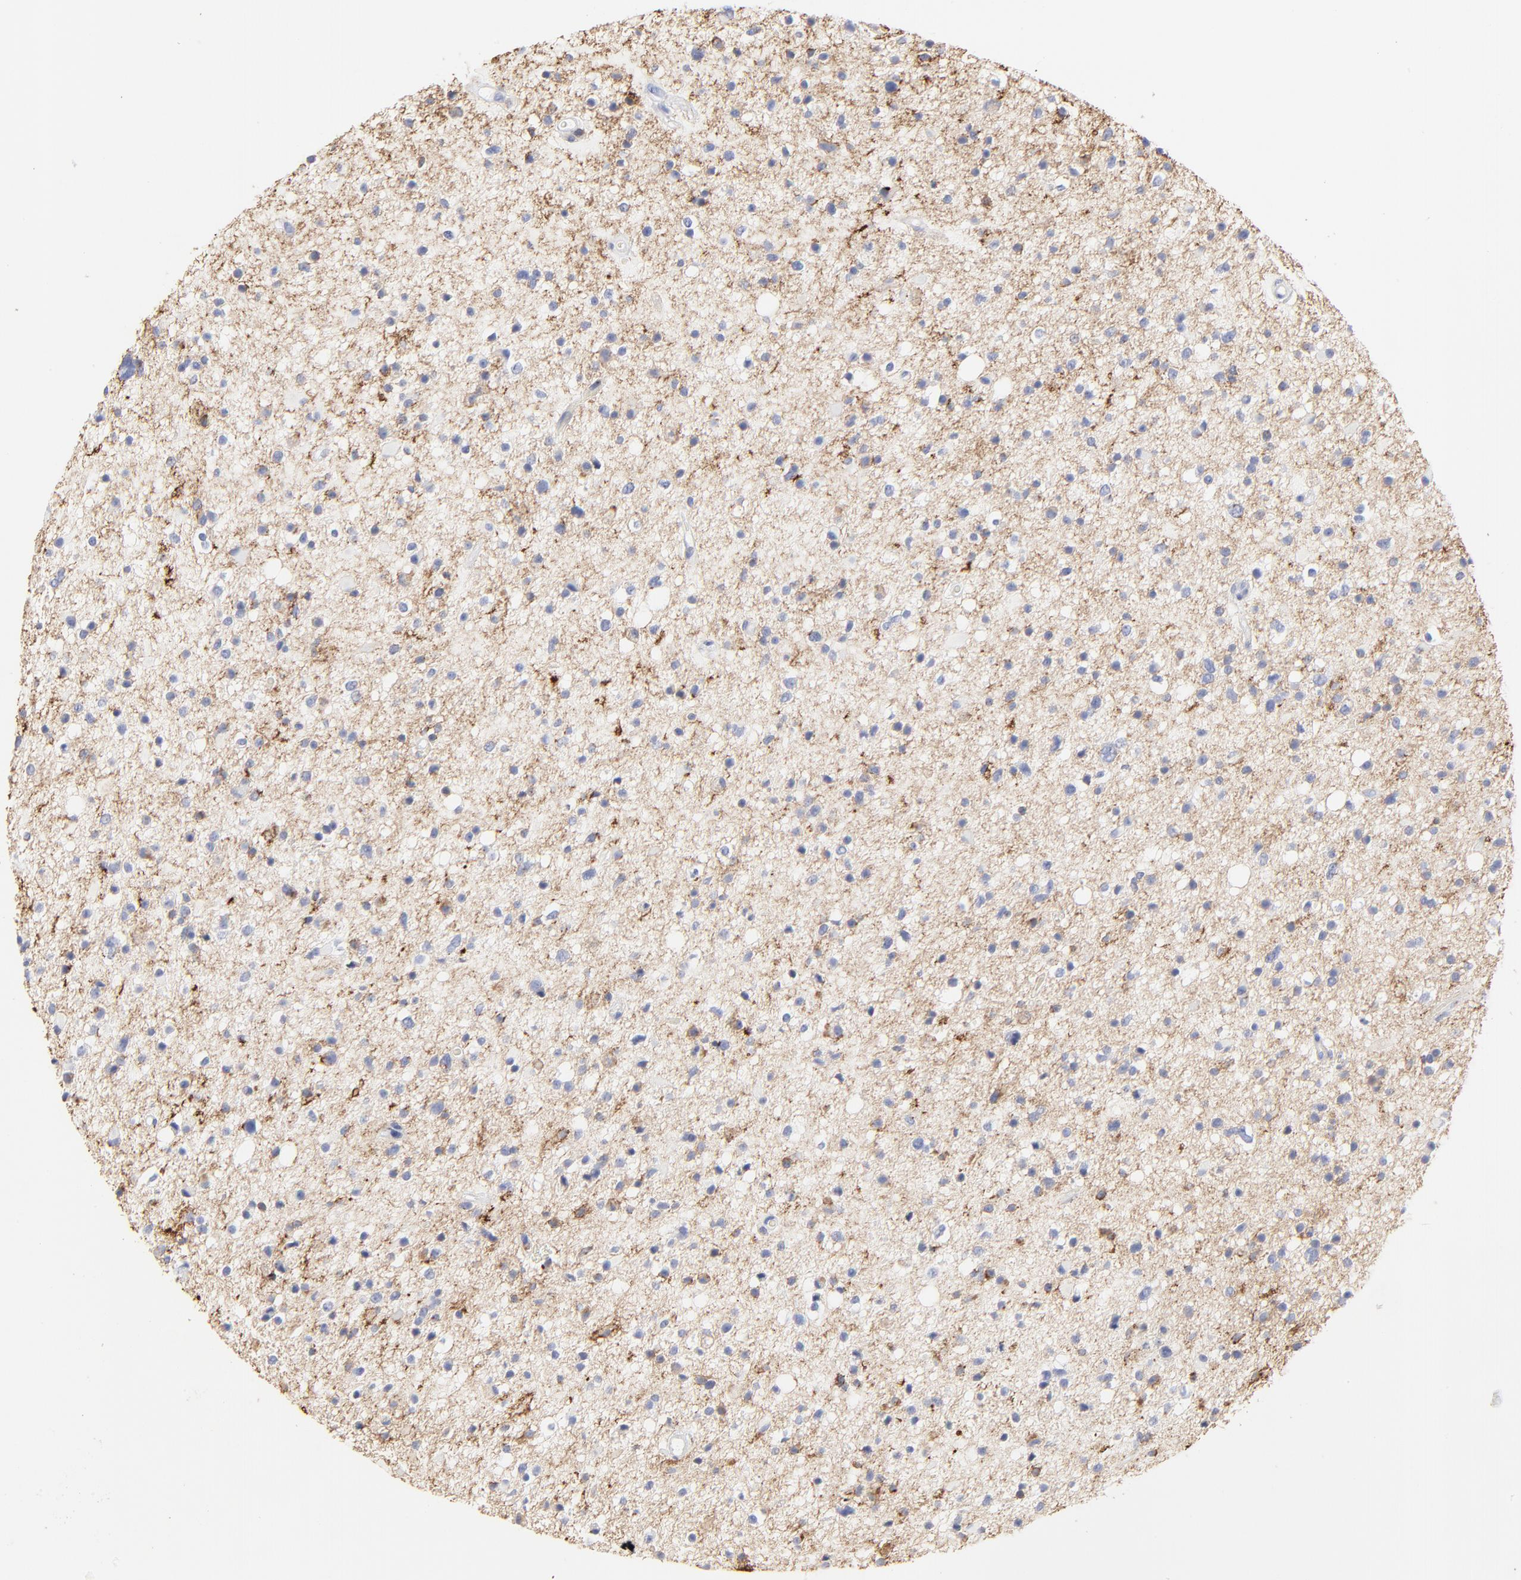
{"staining": {"intensity": "weak", "quantity": "<25%", "location": "cytoplasmic/membranous"}, "tissue": "glioma", "cell_type": "Tumor cells", "image_type": "cancer", "snomed": [{"axis": "morphology", "description": "Glioma, malignant, High grade"}, {"axis": "topography", "description": "Brain"}], "caption": "A histopathology image of human high-grade glioma (malignant) is negative for staining in tumor cells. (DAB IHC visualized using brightfield microscopy, high magnification).", "gene": "ANXA6", "patient": {"sex": "male", "age": 33}}